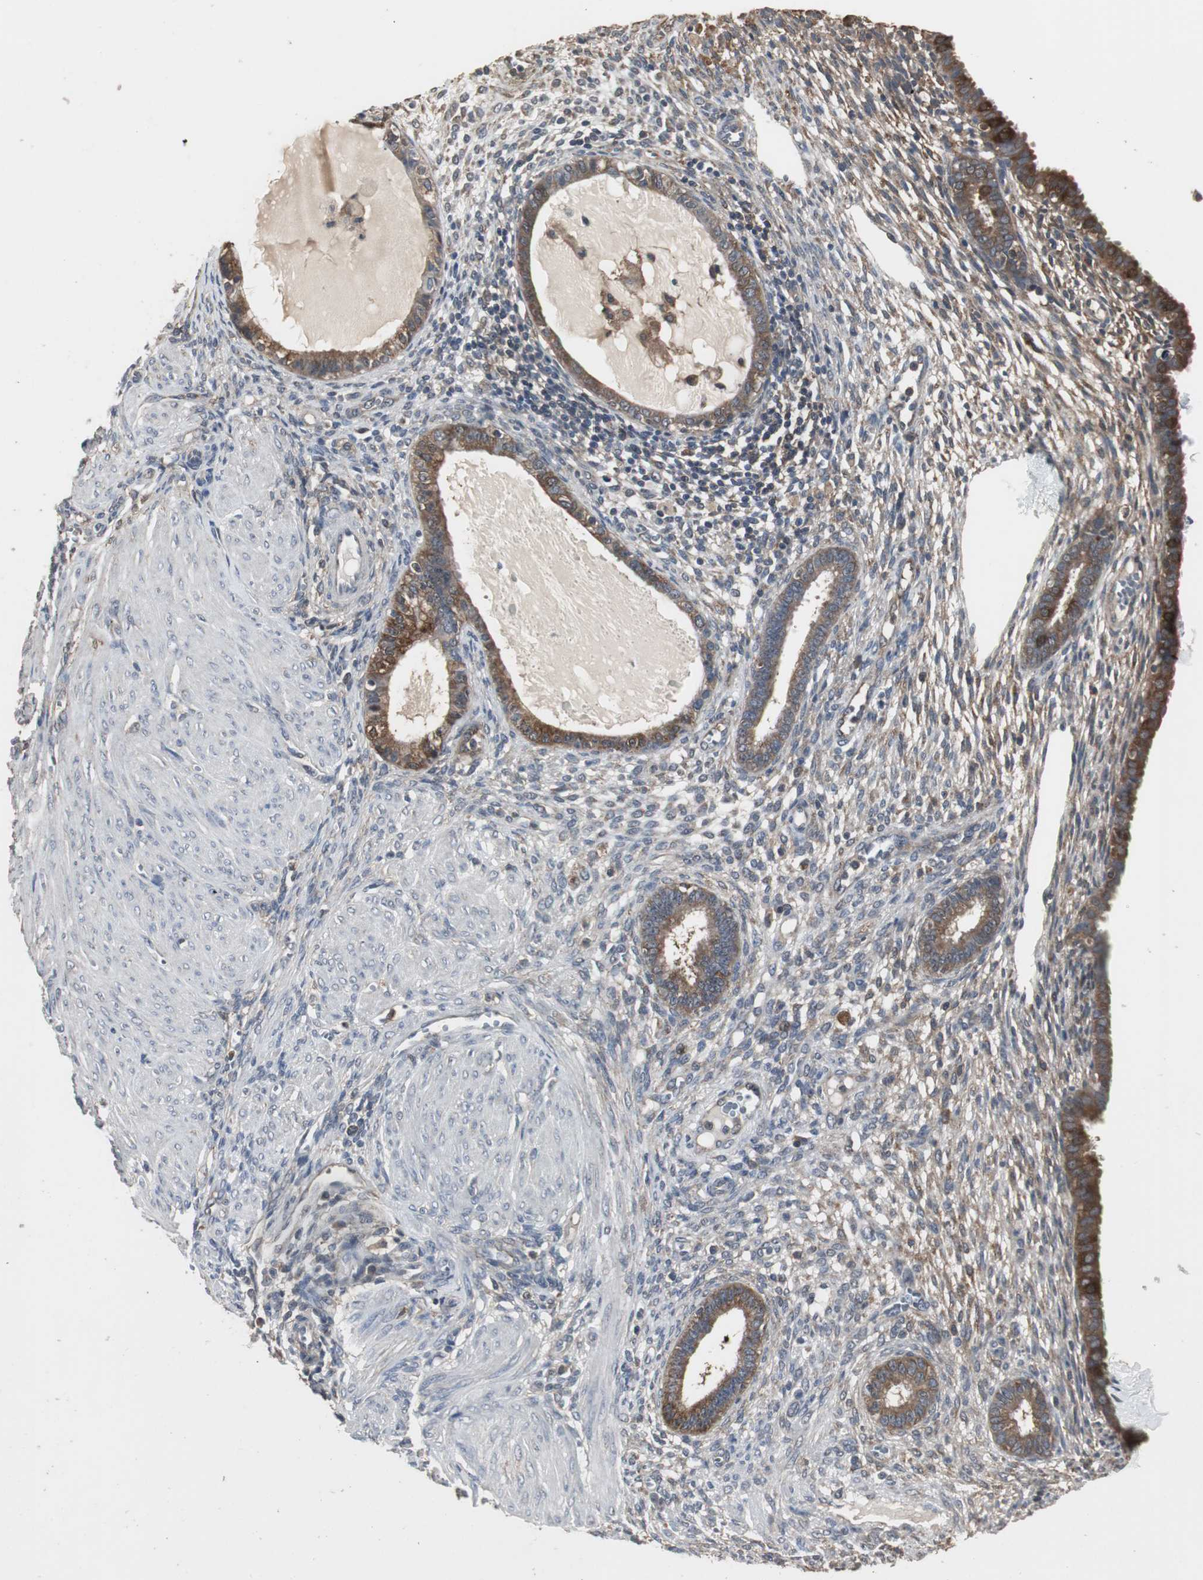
{"staining": {"intensity": "weak", "quantity": ">75%", "location": "cytoplasmic/membranous"}, "tissue": "endometrium", "cell_type": "Cells in endometrial stroma", "image_type": "normal", "snomed": [{"axis": "morphology", "description": "Normal tissue, NOS"}, {"axis": "topography", "description": "Endometrium"}], "caption": "An image of human endometrium stained for a protein reveals weak cytoplasmic/membranous brown staining in cells in endometrial stroma.", "gene": "HPRT1", "patient": {"sex": "female", "age": 72}}